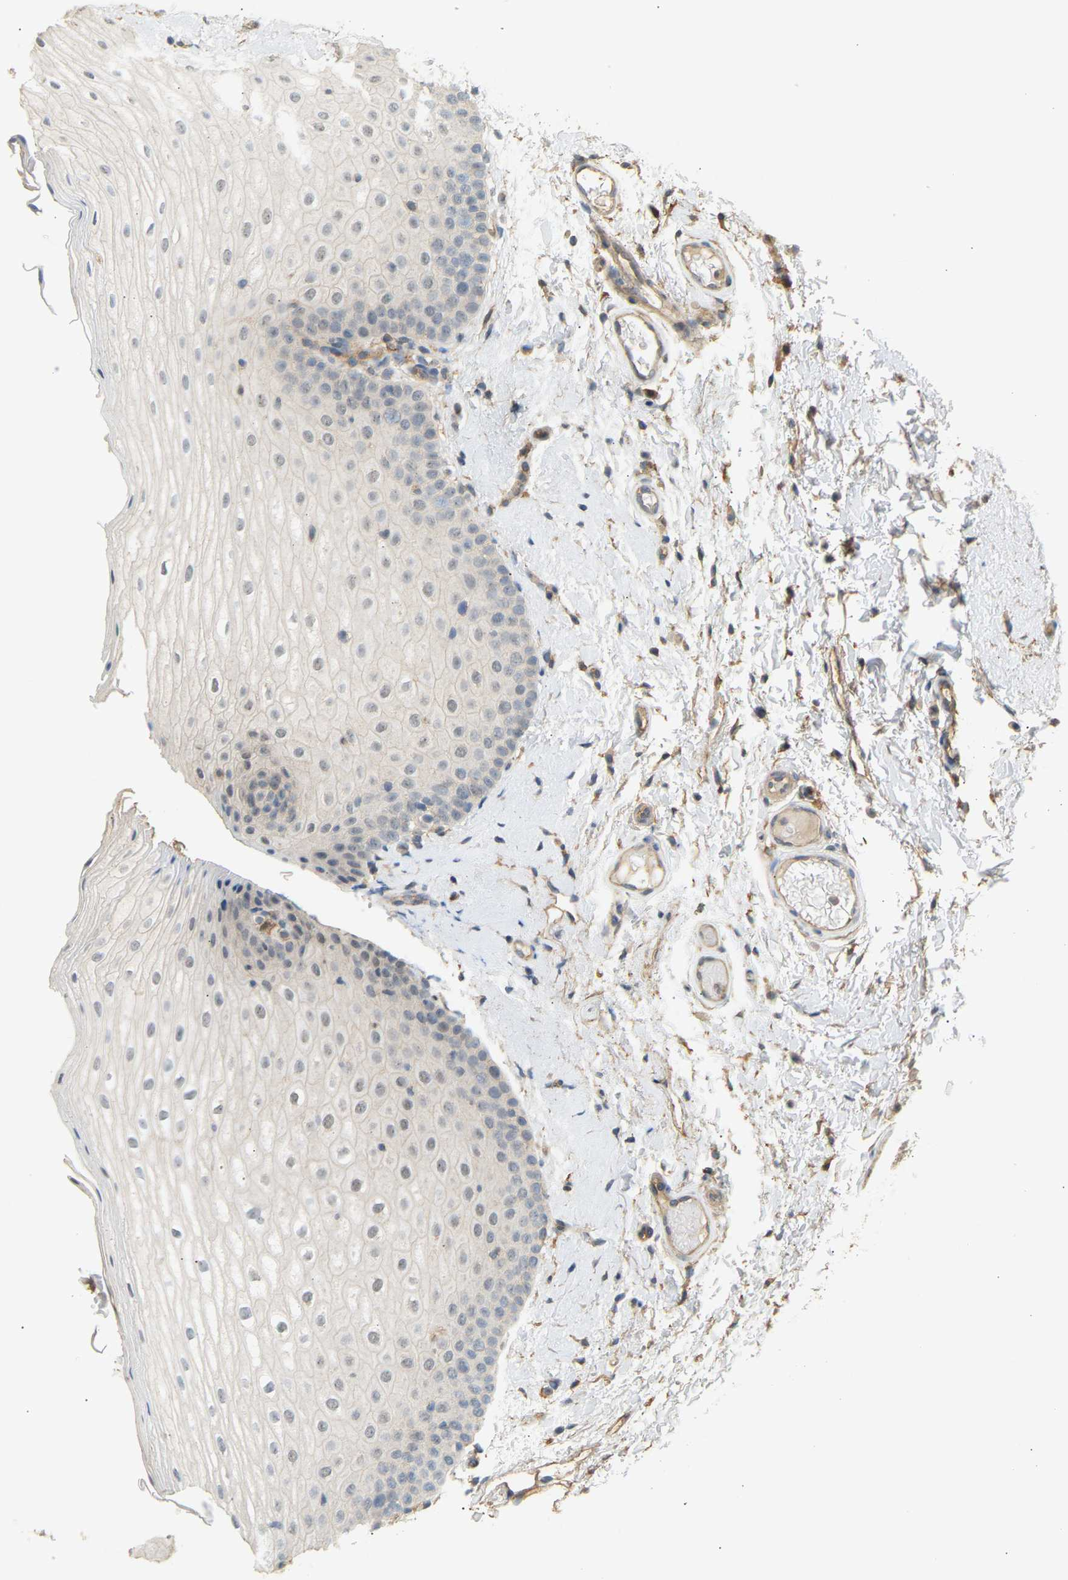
{"staining": {"intensity": "weak", "quantity": "<25%", "location": "nuclear"}, "tissue": "oral mucosa", "cell_type": "Squamous epithelial cells", "image_type": "normal", "snomed": [{"axis": "morphology", "description": "Normal tissue, NOS"}, {"axis": "topography", "description": "Skin"}, {"axis": "topography", "description": "Oral tissue"}], "caption": "This histopathology image is of unremarkable oral mucosa stained with immunohistochemistry (IHC) to label a protein in brown with the nuclei are counter-stained blue. There is no staining in squamous epithelial cells. (DAB (3,3'-diaminobenzidine) immunohistochemistry (IHC) visualized using brightfield microscopy, high magnification).", "gene": "RGL1", "patient": {"sex": "male", "age": 84}}